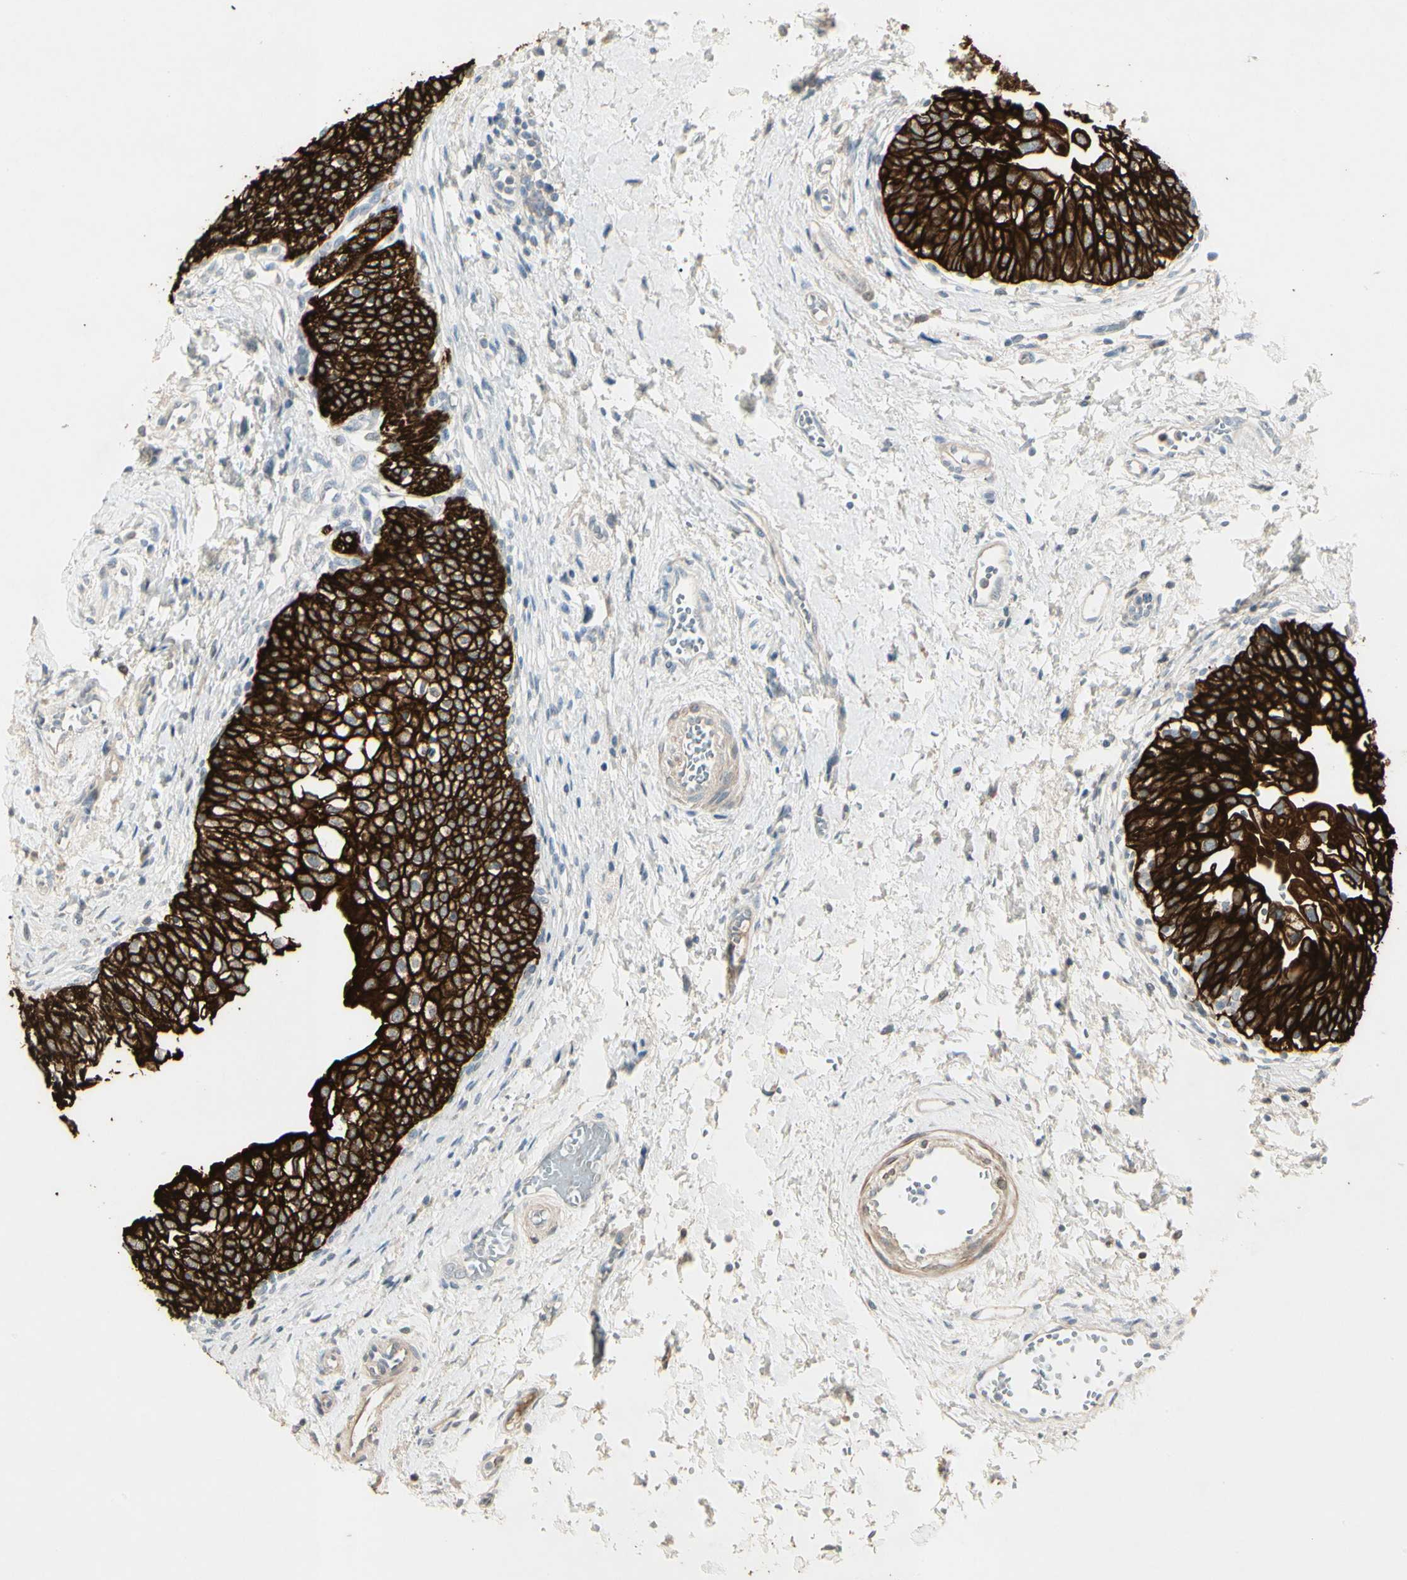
{"staining": {"intensity": "strong", "quantity": ">75%", "location": "cytoplasmic/membranous"}, "tissue": "urinary bladder", "cell_type": "Urothelial cells", "image_type": "normal", "snomed": [{"axis": "morphology", "description": "Normal tissue, NOS"}, {"axis": "topography", "description": "Urinary bladder"}], "caption": "The histopathology image reveals immunohistochemical staining of normal urinary bladder. There is strong cytoplasmic/membranous expression is identified in approximately >75% of urothelial cells. (DAB = brown stain, brightfield microscopy at high magnification).", "gene": "SKIL", "patient": {"sex": "male", "age": 55}}